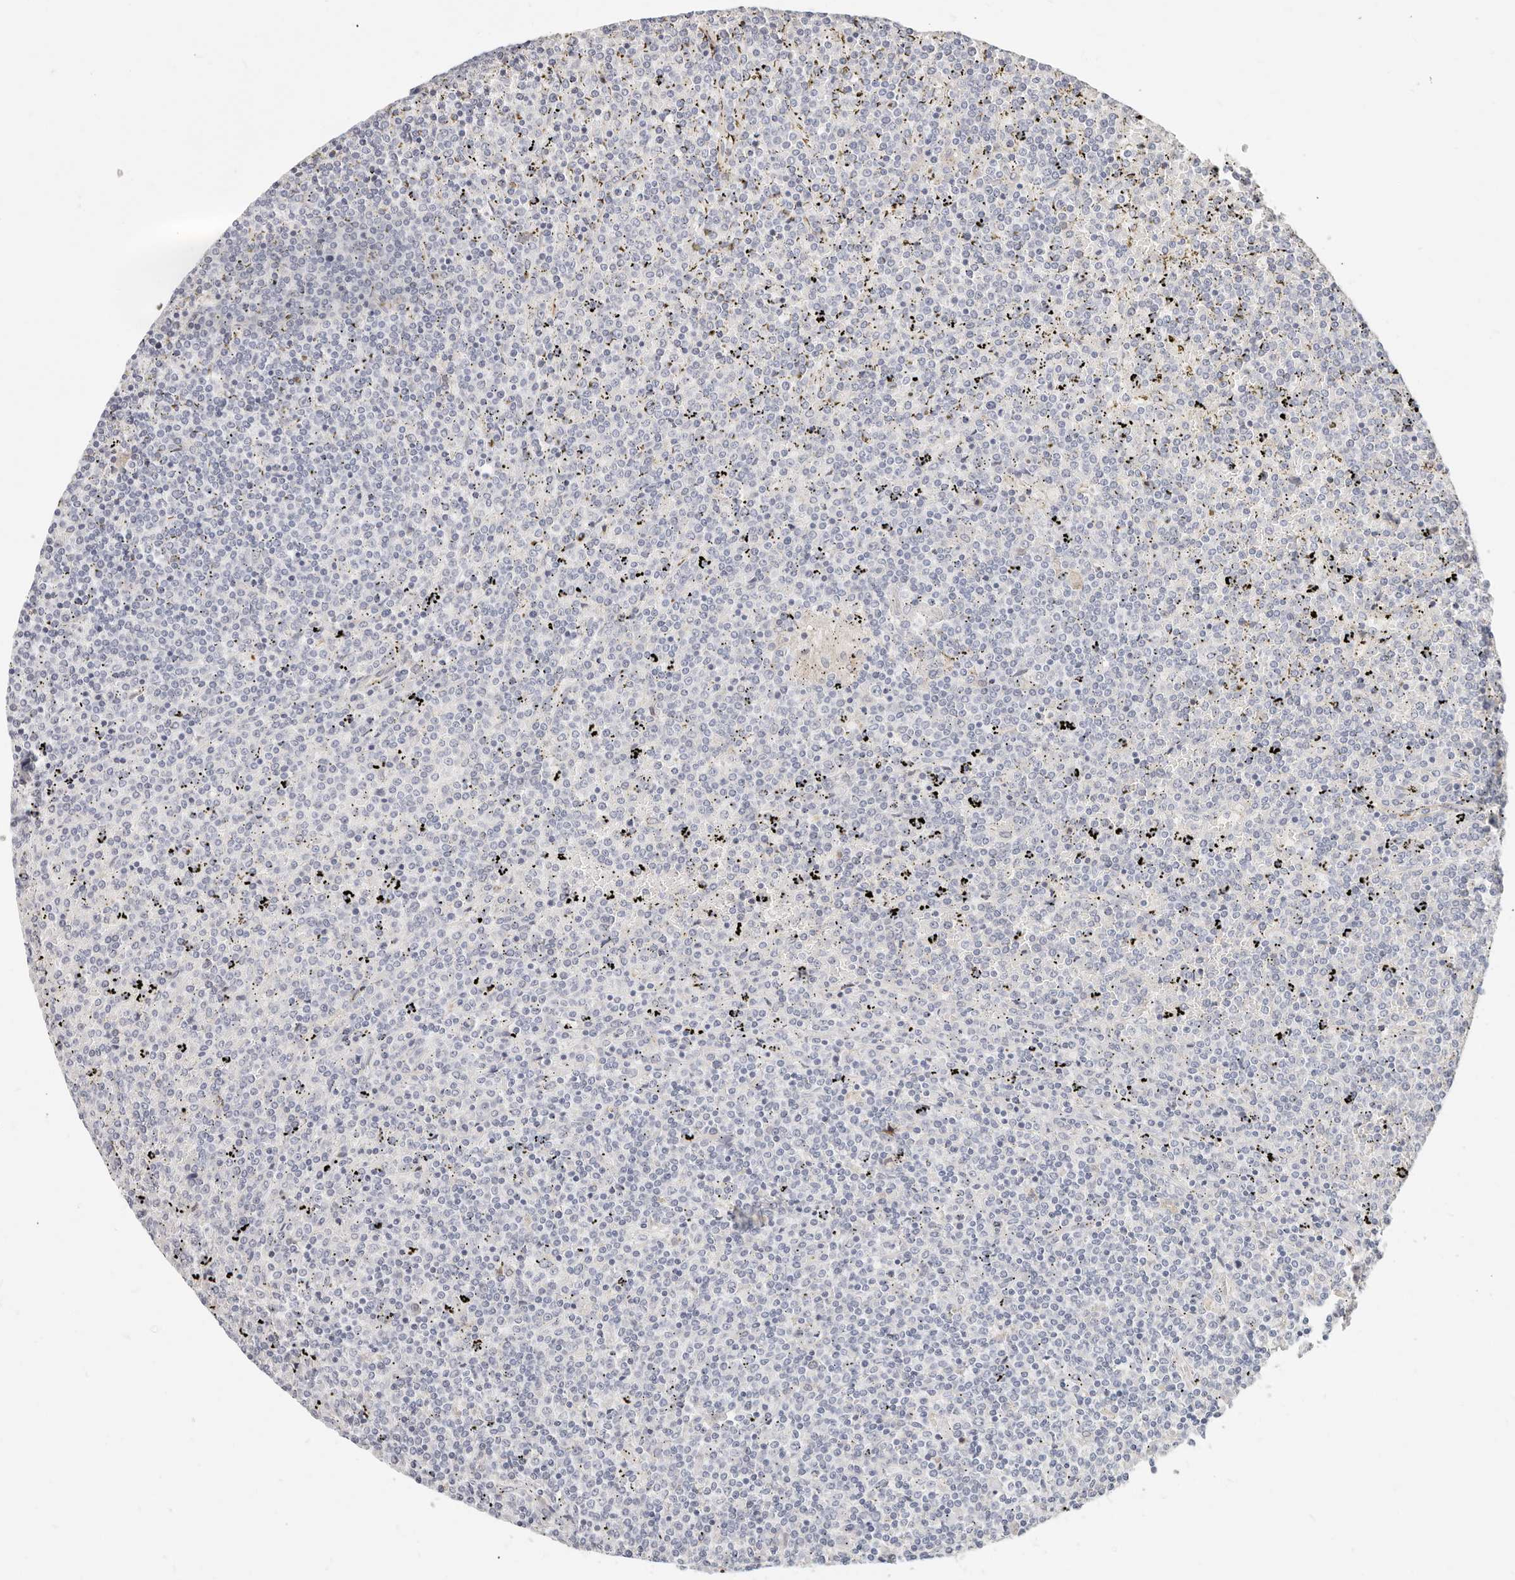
{"staining": {"intensity": "negative", "quantity": "none", "location": "none"}, "tissue": "lymphoma", "cell_type": "Tumor cells", "image_type": "cancer", "snomed": [{"axis": "morphology", "description": "Malignant lymphoma, non-Hodgkin's type, Low grade"}, {"axis": "topography", "description": "Spleen"}], "caption": "Immunohistochemistry (IHC) image of neoplastic tissue: human lymphoma stained with DAB (3,3'-diaminobenzidine) displays no significant protein staining in tumor cells.", "gene": "ZRANB1", "patient": {"sex": "female", "age": 19}}